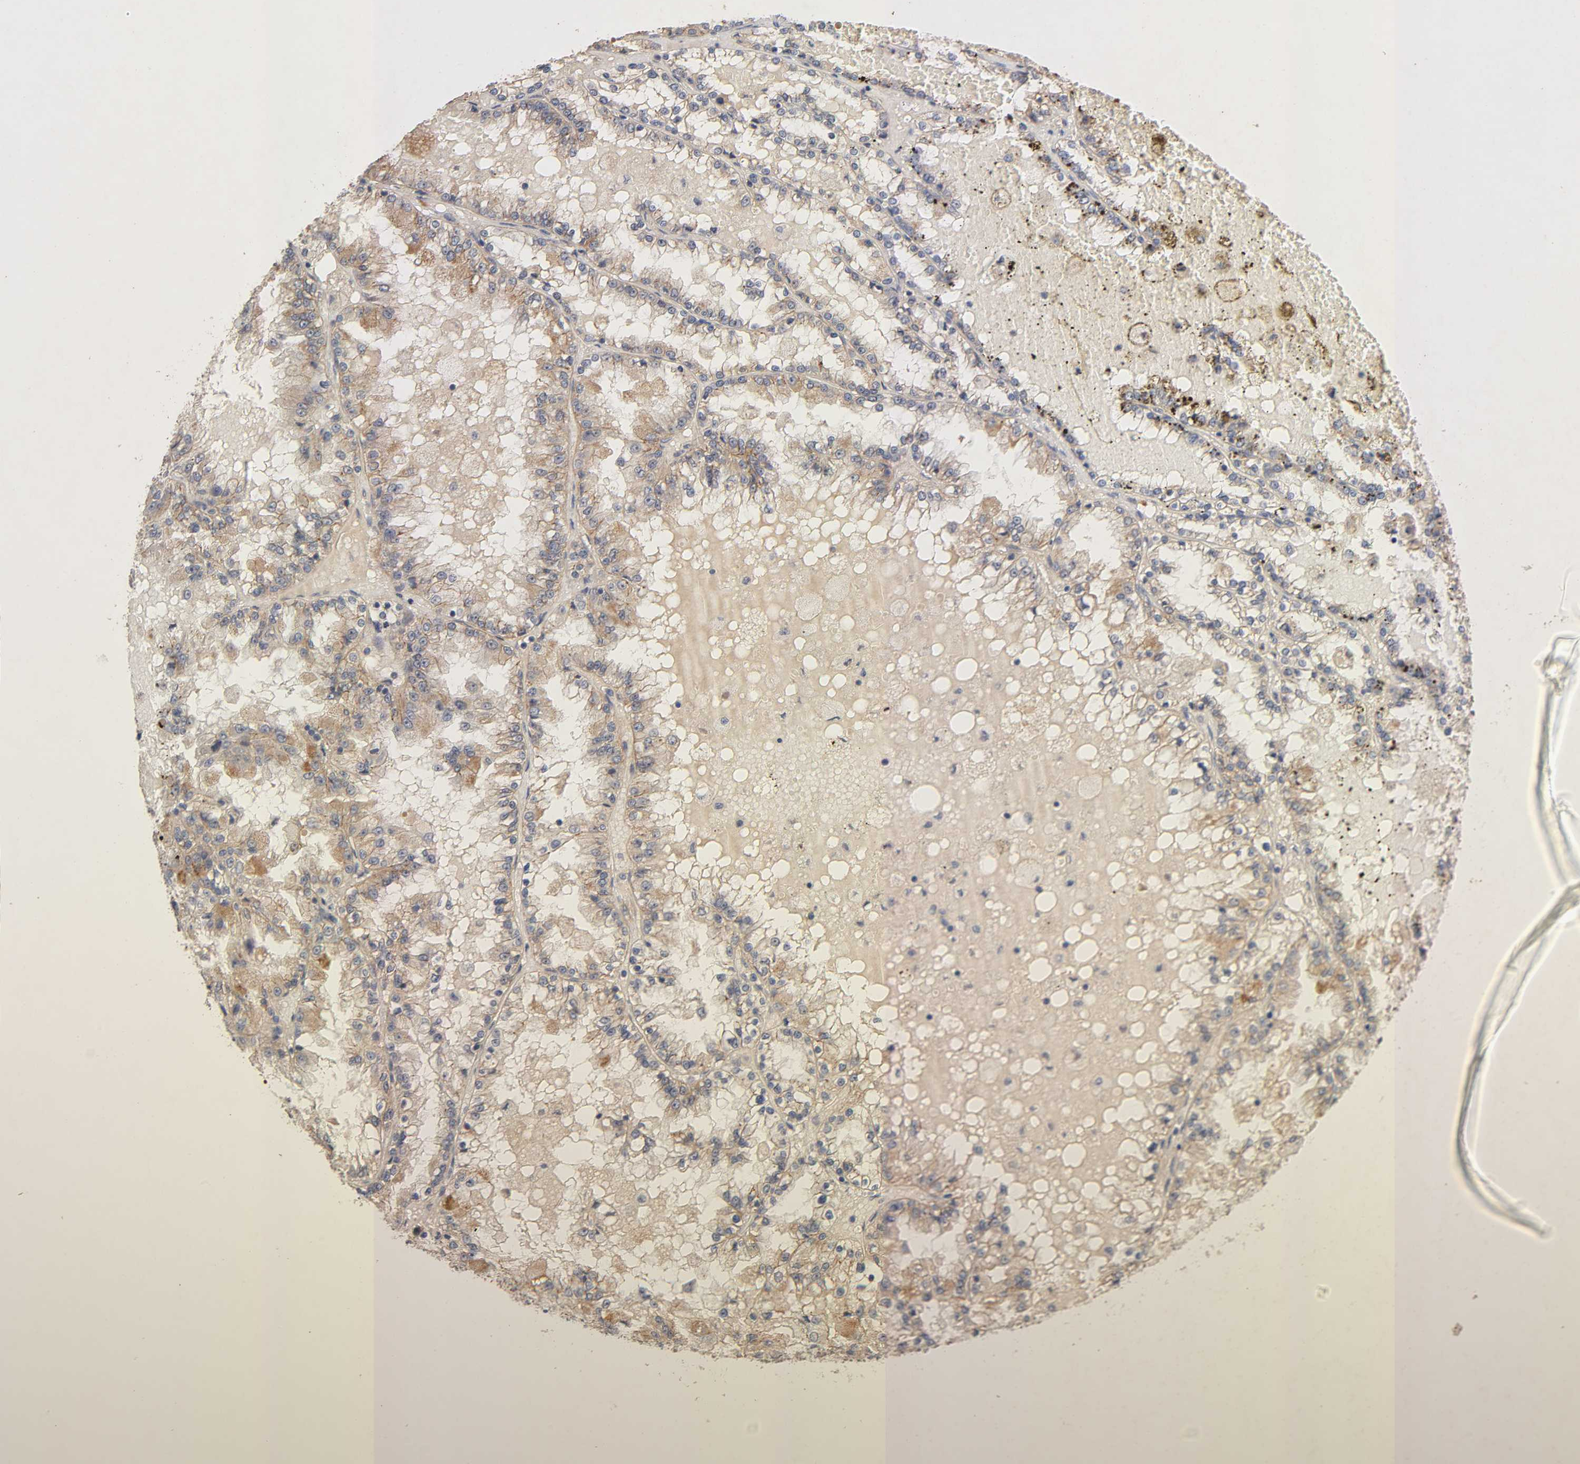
{"staining": {"intensity": "moderate", "quantity": ">75%", "location": "cytoplasmic/membranous"}, "tissue": "renal cancer", "cell_type": "Tumor cells", "image_type": "cancer", "snomed": [{"axis": "morphology", "description": "Adenocarcinoma, NOS"}, {"axis": "topography", "description": "Kidney"}], "caption": "Adenocarcinoma (renal) tissue displays moderate cytoplasmic/membranous positivity in approximately >75% of tumor cells Using DAB (3,3'-diaminobenzidine) (brown) and hematoxylin (blue) stains, captured at high magnification using brightfield microscopy.", "gene": "PDZD11", "patient": {"sex": "female", "age": 56}}